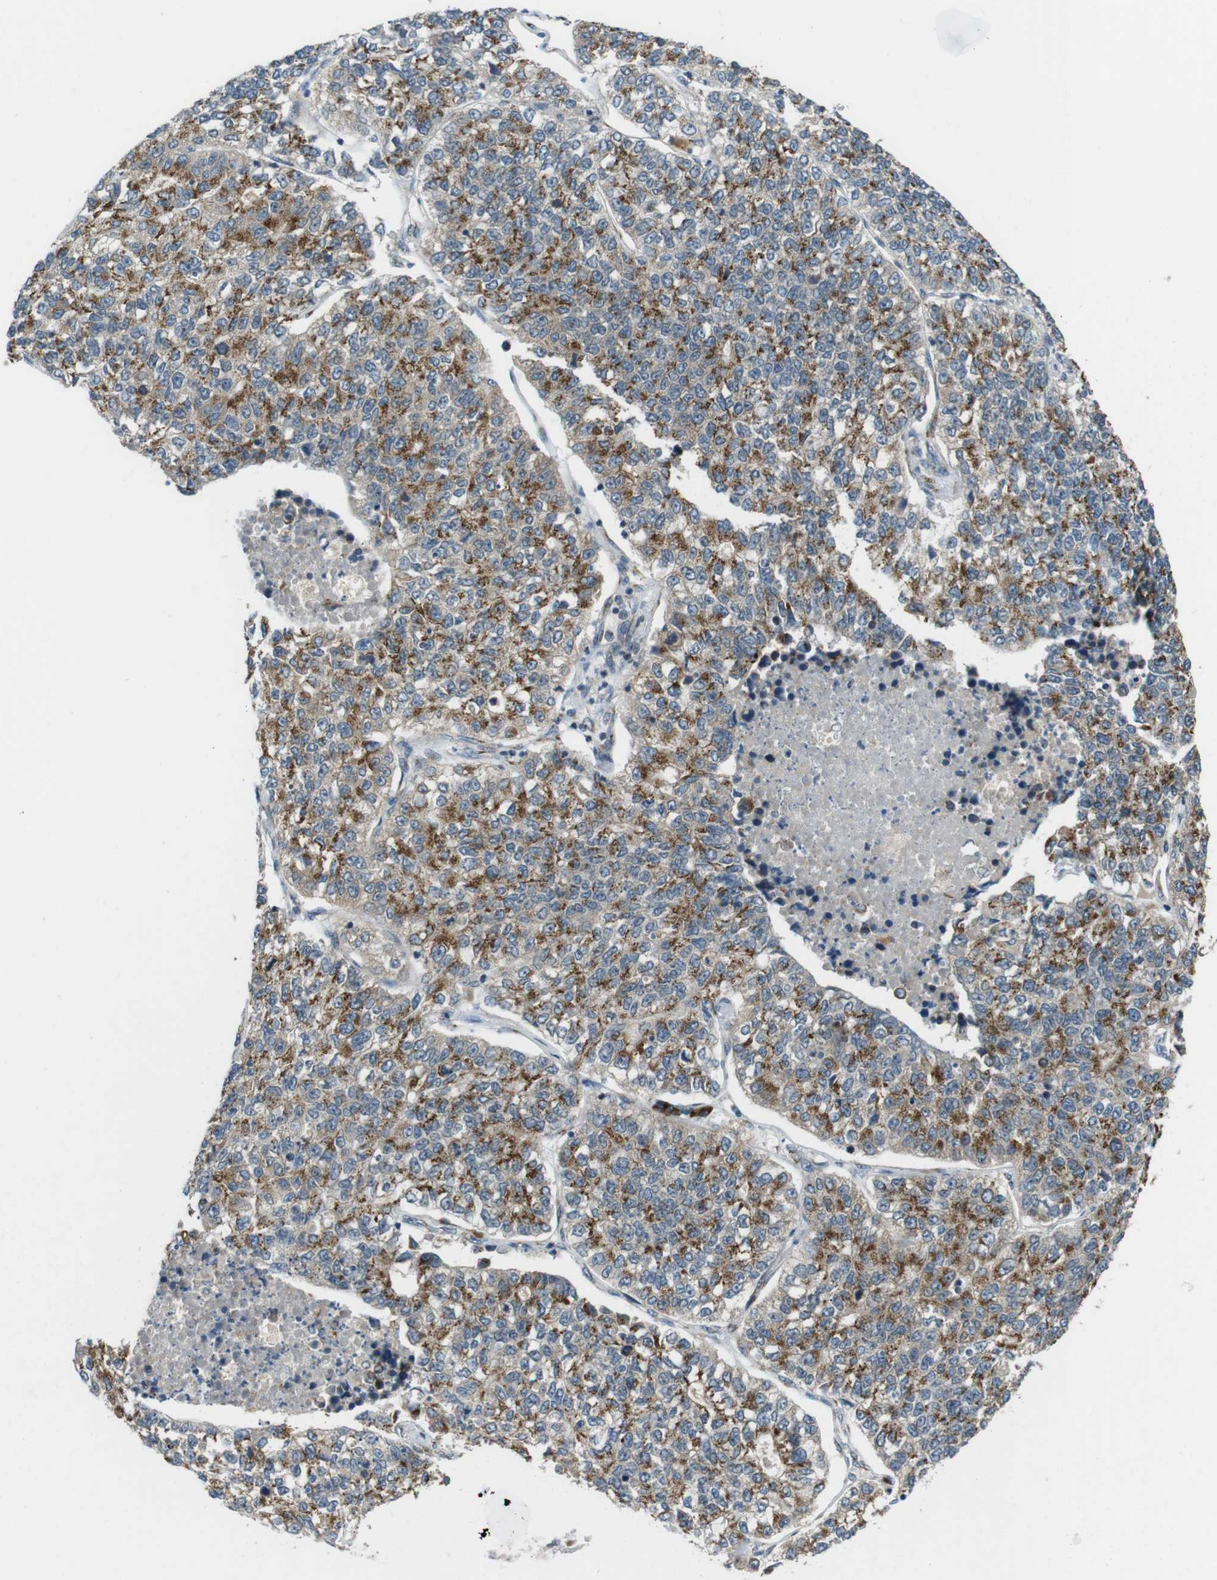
{"staining": {"intensity": "moderate", "quantity": ">75%", "location": "cytoplasmic/membranous"}, "tissue": "lung cancer", "cell_type": "Tumor cells", "image_type": "cancer", "snomed": [{"axis": "morphology", "description": "Adenocarcinoma, NOS"}, {"axis": "topography", "description": "Lung"}], "caption": "Lung adenocarcinoma tissue displays moderate cytoplasmic/membranous expression in about >75% of tumor cells Using DAB (brown) and hematoxylin (blue) stains, captured at high magnification using brightfield microscopy.", "gene": "ZFPL1", "patient": {"sex": "male", "age": 49}}